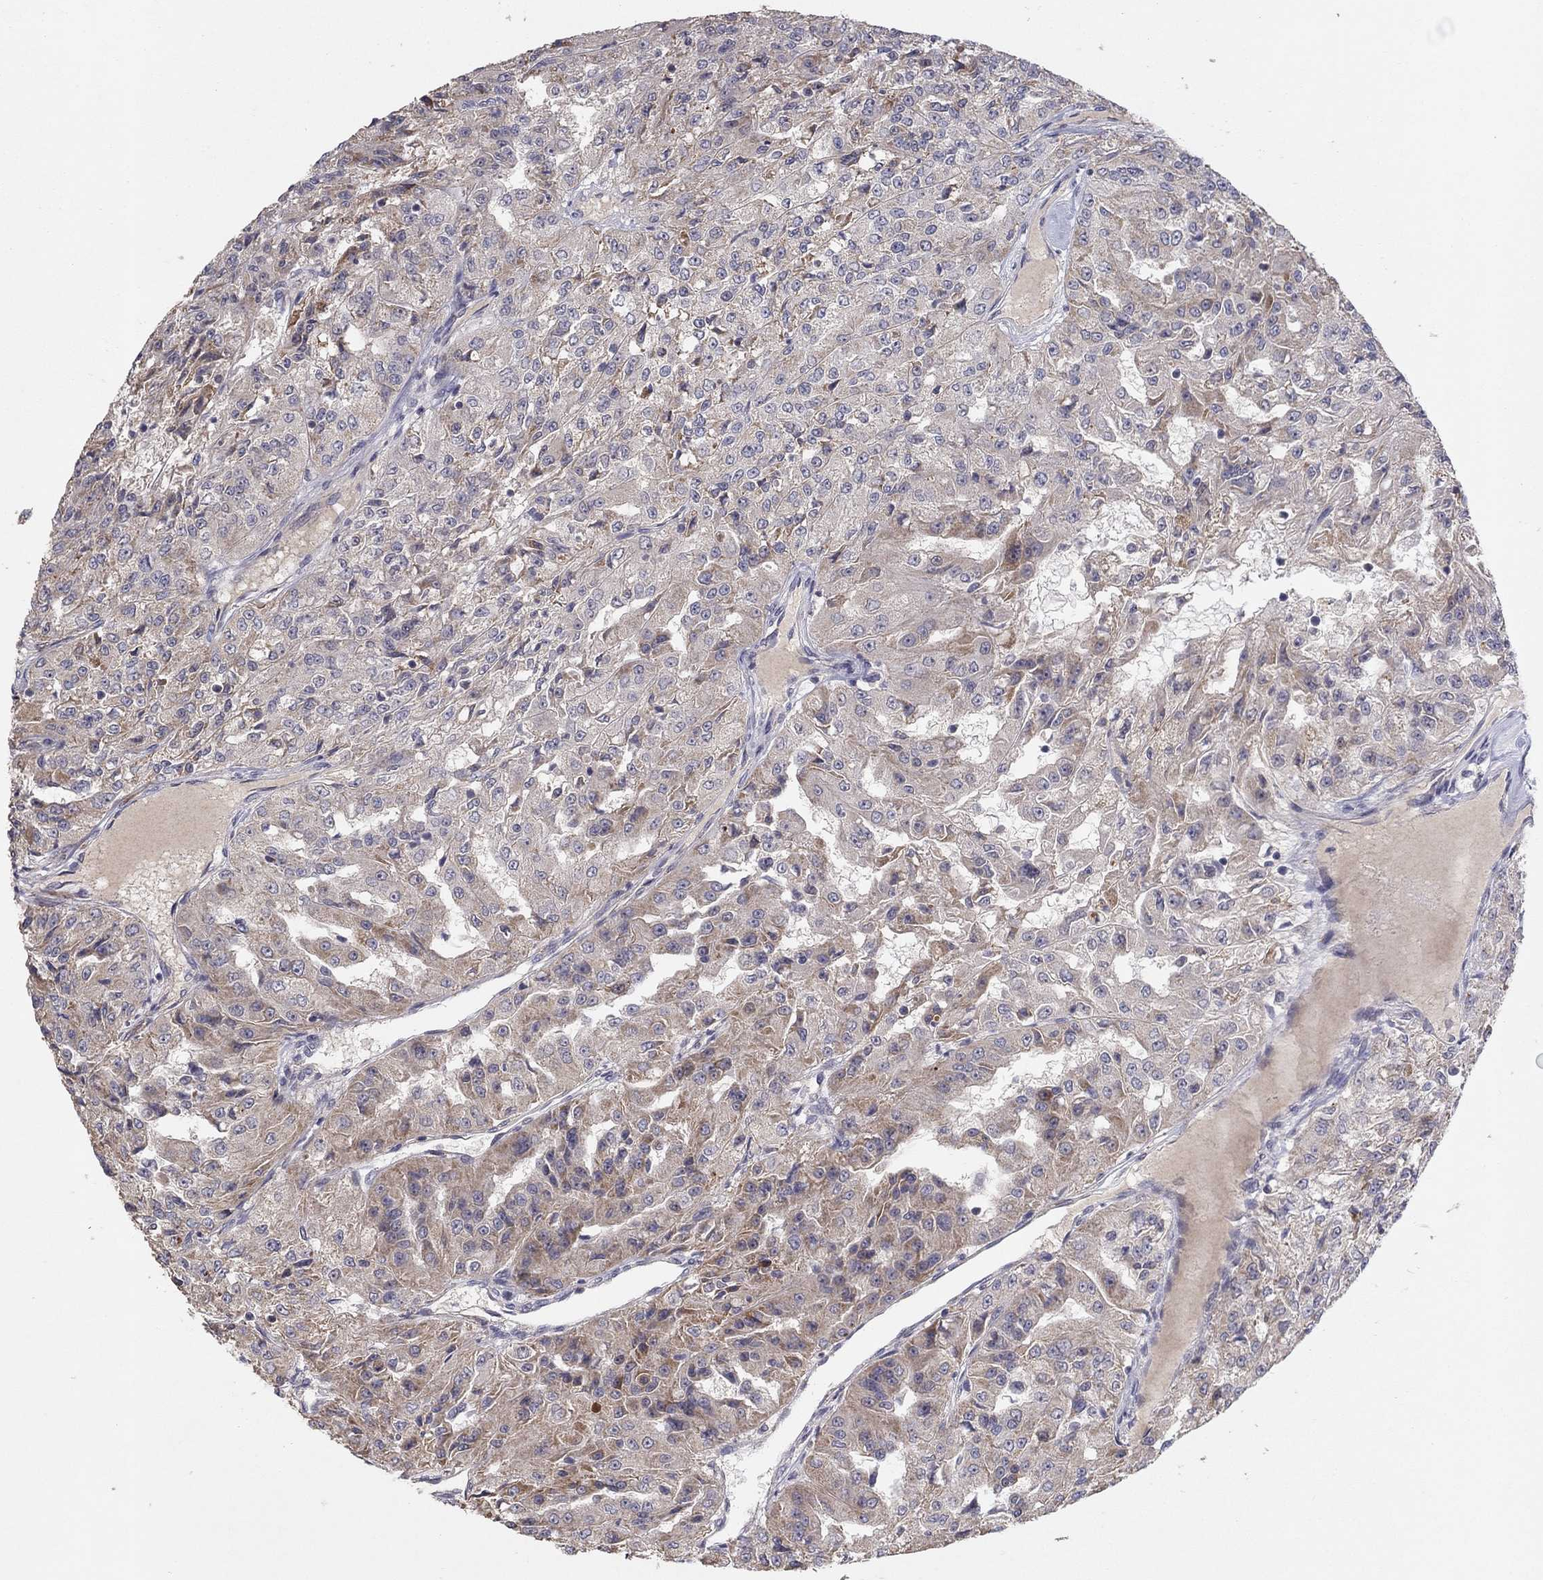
{"staining": {"intensity": "moderate", "quantity": "<25%", "location": "cytoplasmic/membranous"}, "tissue": "renal cancer", "cell_type": "Tumor cells", "image_type": "cancer", "snomed": [{"axis": "morphology", "description": "Adenocarcinoma, NOS"}, {"axis": "topography", "description": "Kidney"}], "caption": "This is an image of immunohistochemistry staining of adenocarcinoma (renal), which shows moderate staining in the cytoplasmic/membranous of tumor cells.", "gene": "CRACDL", "patient": {"sex": "female", "age": 63}}